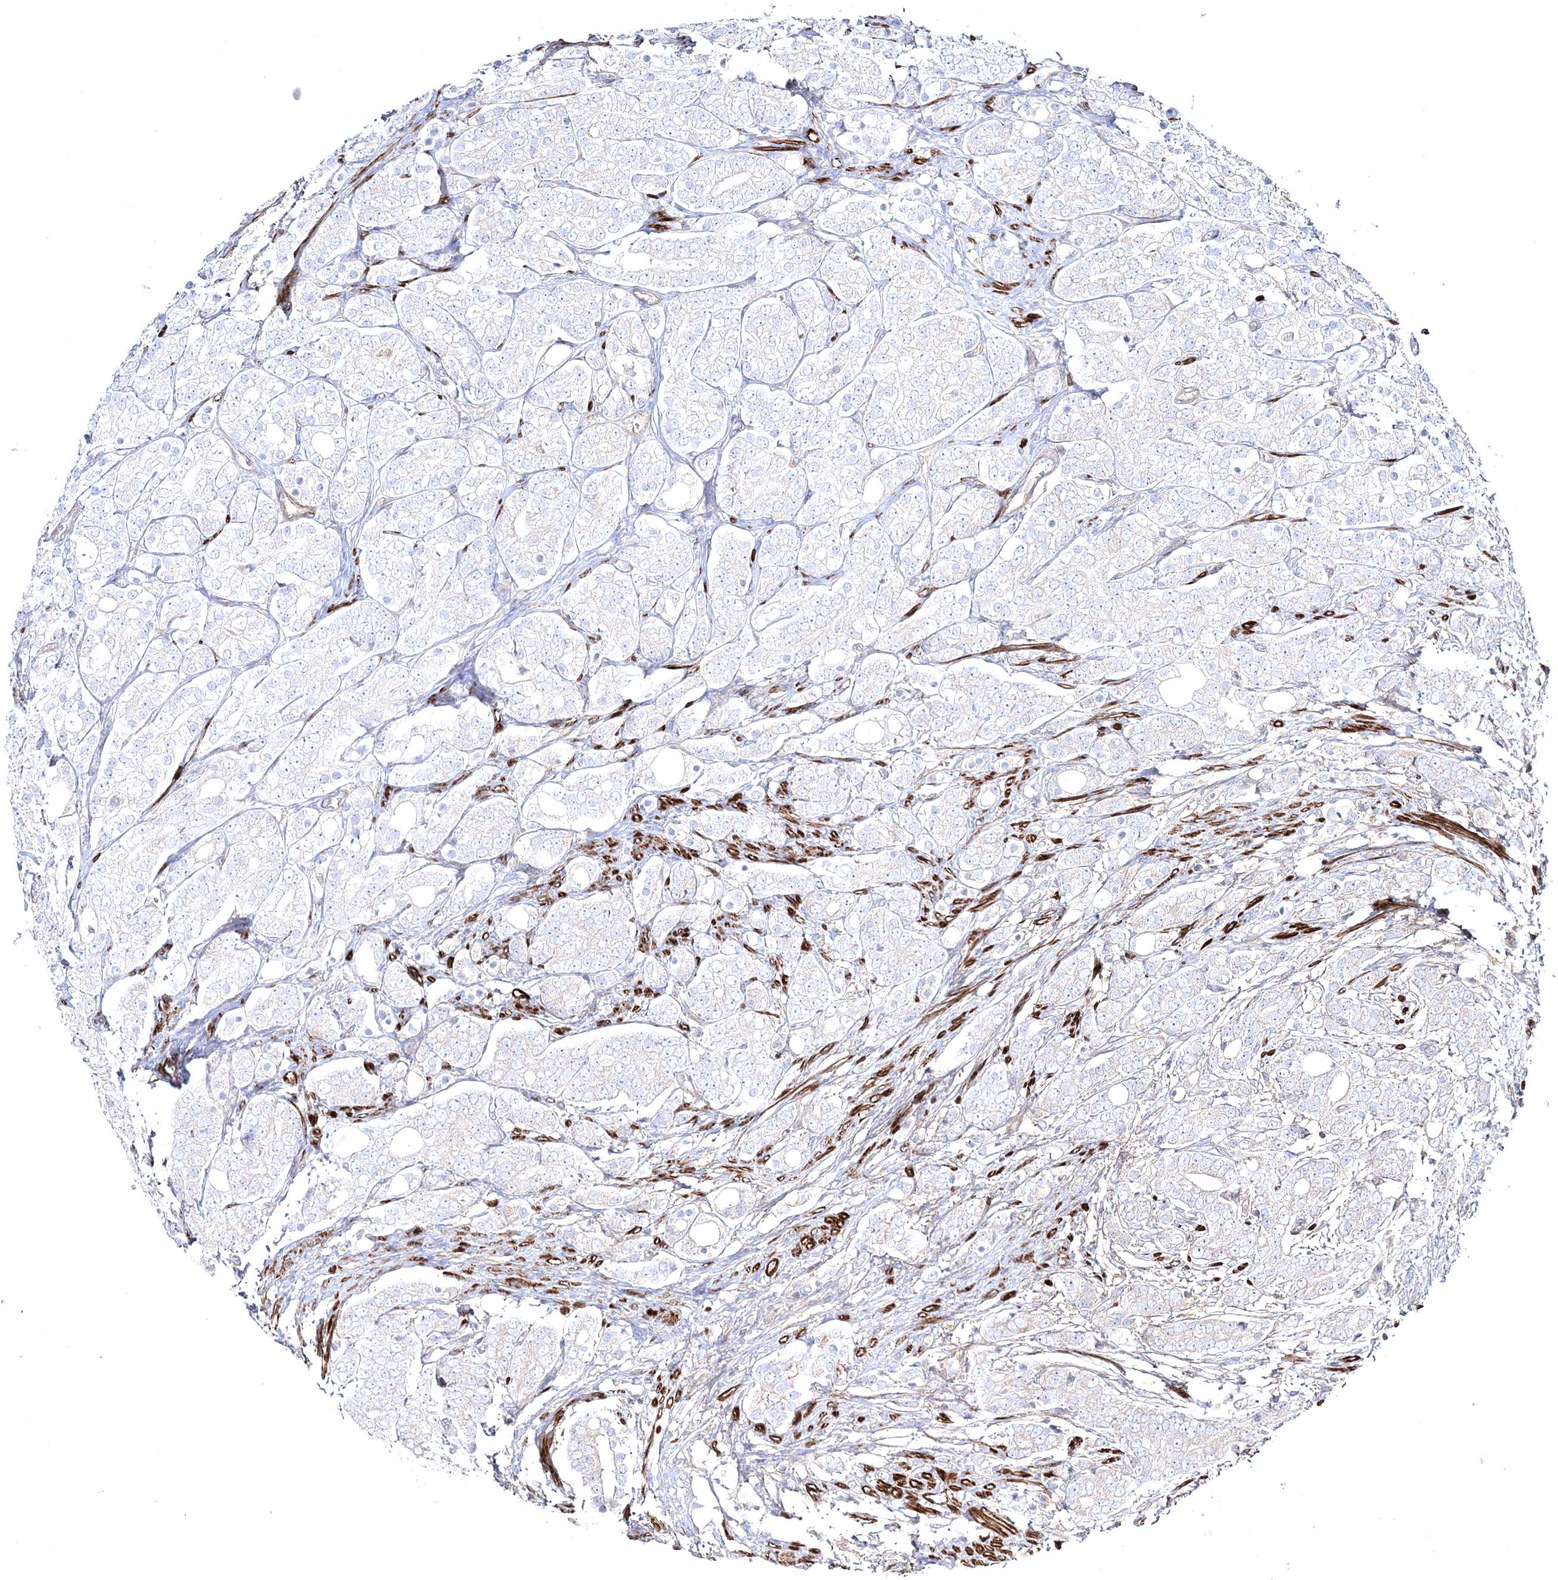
{"staining": {"intensity": "negative", "quantity": "none", "location": "none"}, "tissue": "prostate cancer", "cell_type": "Tumor cells", "image_type": "cancer", "snomed": [{"axis": "morphology", "description": "Adenocarcinoma, High grade"}, {"axis": "topography", "description": "Prostate"}], "caption": "Tumor cells show no significant staining in prostate adenocarcinoma (high-grade).", "gene": "ZSWIM6", "patient": {"sex": "male", "age": 57}}